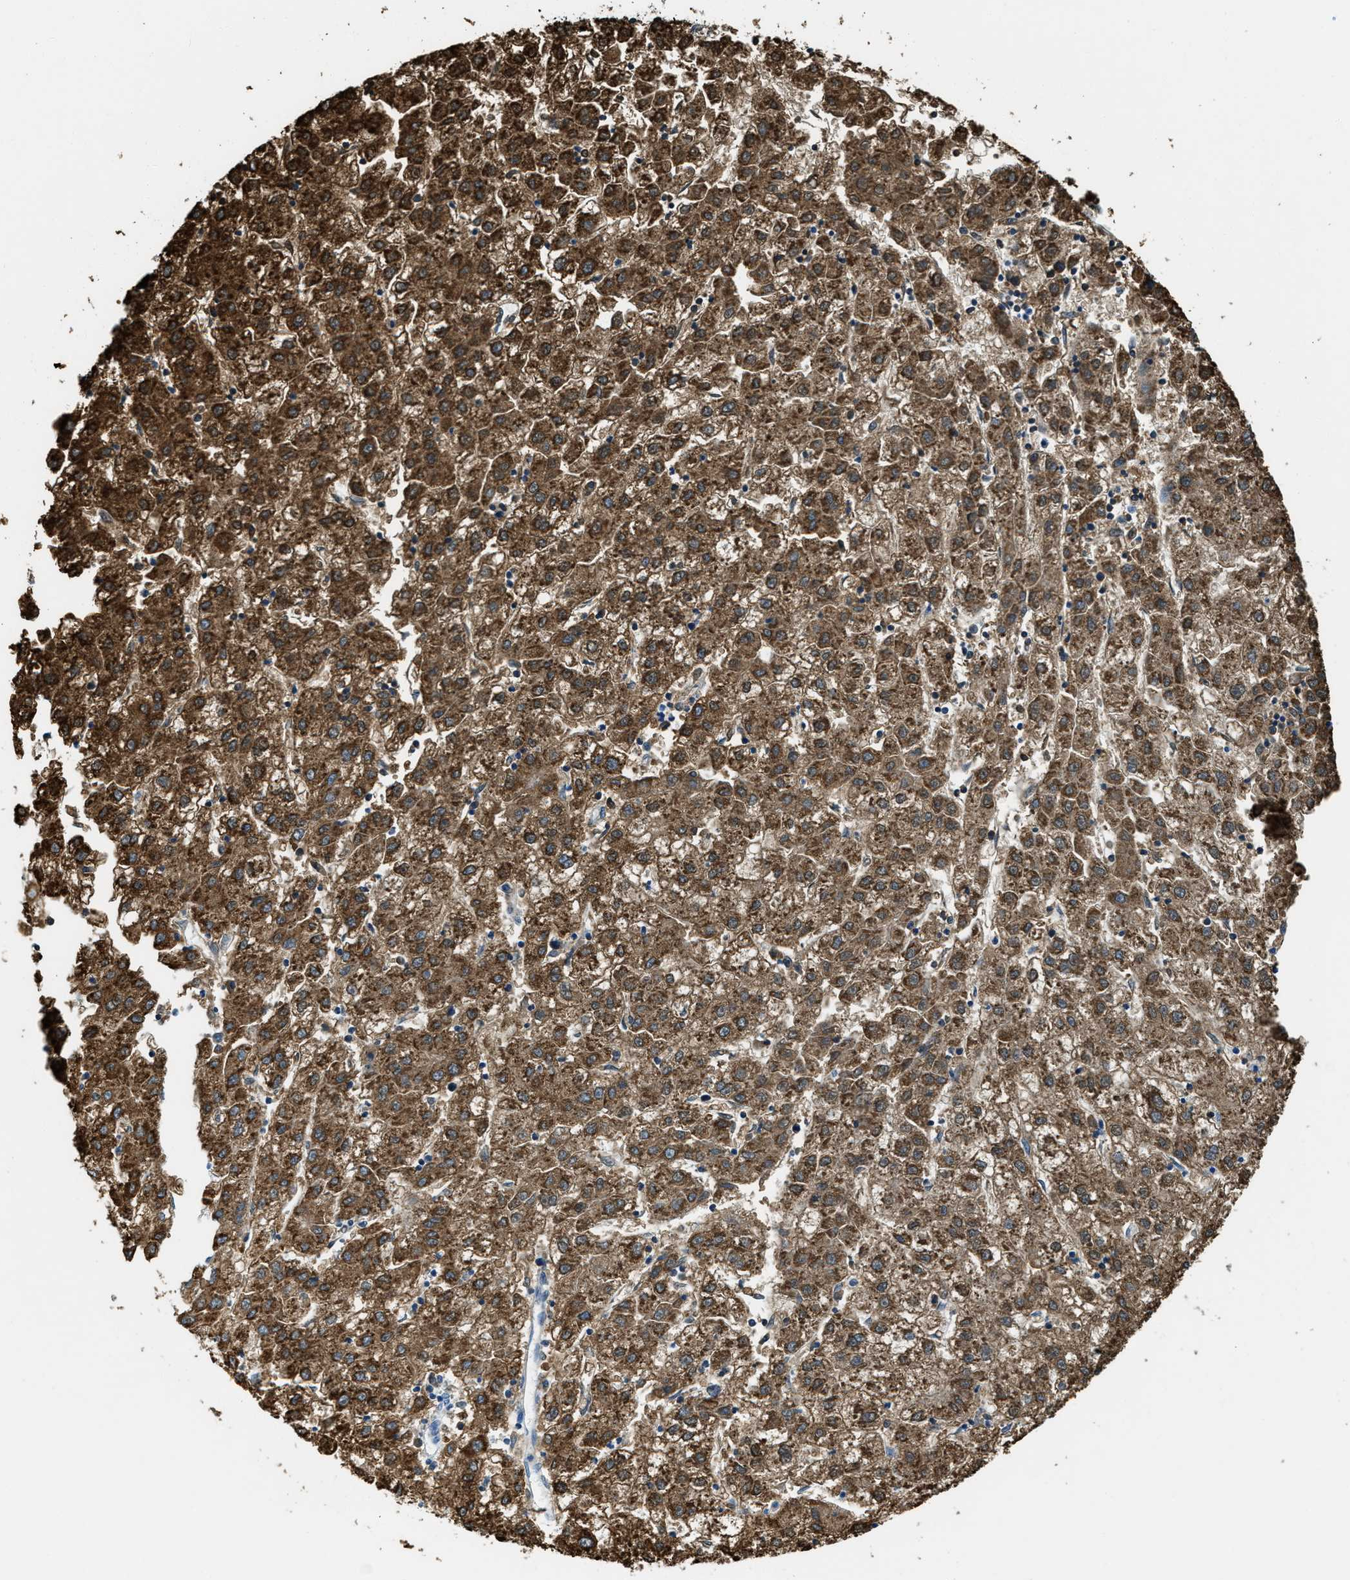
{"staining": {"intensity": "strong", "quantity": "25%-75%", "location": "cytoplasmic/membranous"}, "tissue": "liver cancer", "cell_type": "Tumor cells", "image_type": "cancer", "snomed": [{"axis": "morphology", "description": "Carcinoma, Hepatocellular, NOS"}, {"axis": "topography", "description": "Liver"}], "caption": "The histopathology image demonstrates a brown stain indicating the presence of a protein in the cytoplasmic/membranous of tumor cells in liver hepatocellular carcinoma. (DAB = brown stain, brightfield microscopy at high magnification).", "gene": "MATCAP2", "patient": {"sex": "male", "age": 72}}